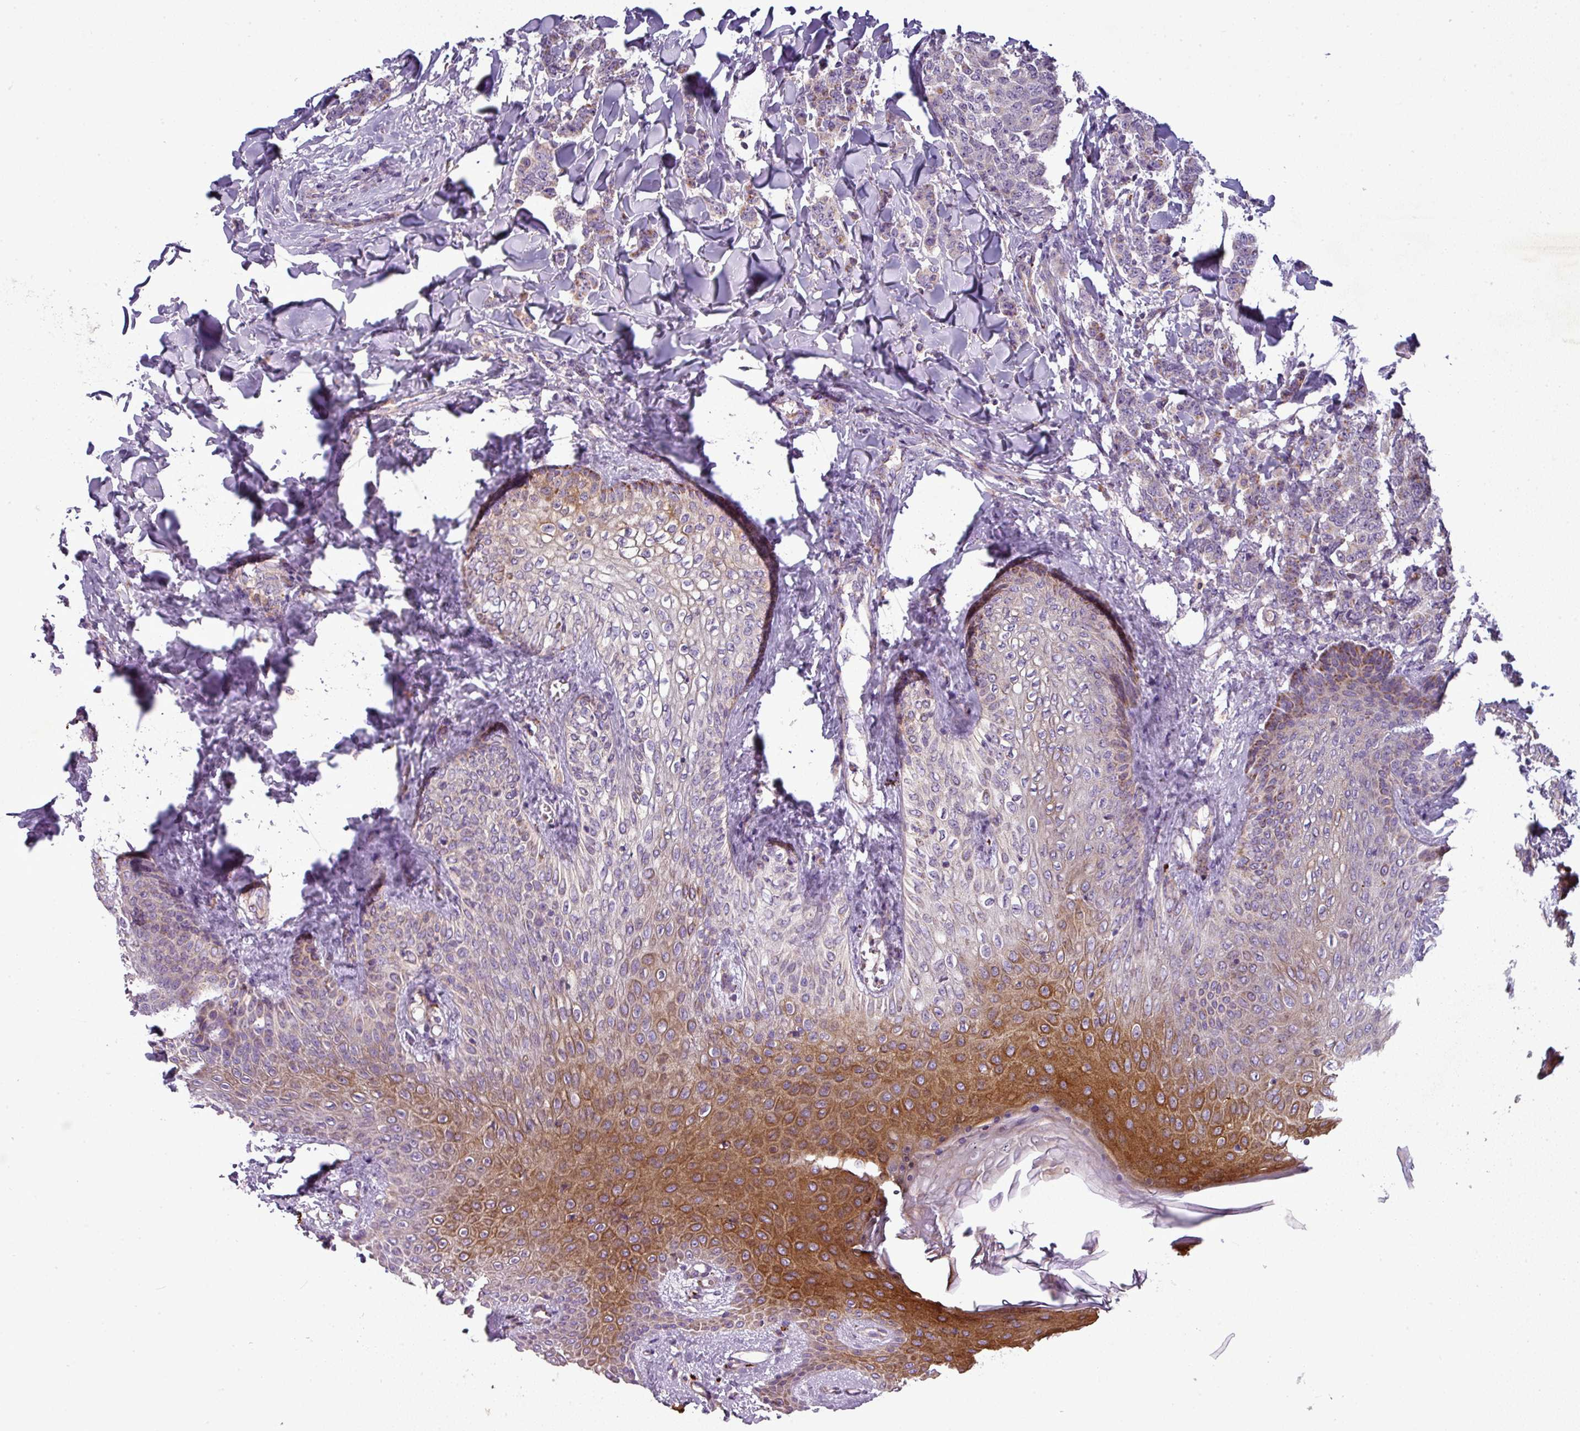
{"staining": {"intensity": "weak", "quantity": "25%-75%", "location": "cytoplasmic/membranous"}, "tissue": "breast cancer", "cell_type": "Tumor cells", "image_type": "cancer", "snomed": [{"axis": "morphology", "description": "Duct carcinoma"}, {"axis": "topography", "description": "Breast"}], "caption": "Immunohistochemical staining of breast cancer (invasive ductal carcinoma) reveals low levels of weak cytoplasmic/membranous expression in approximately 25%-75% of tumor cells. The protein of interest is shown in brown color, while the nuclei are stained blue.", "gene": "PNMA6A", "patient": {"sex": "female", "age": 40}}